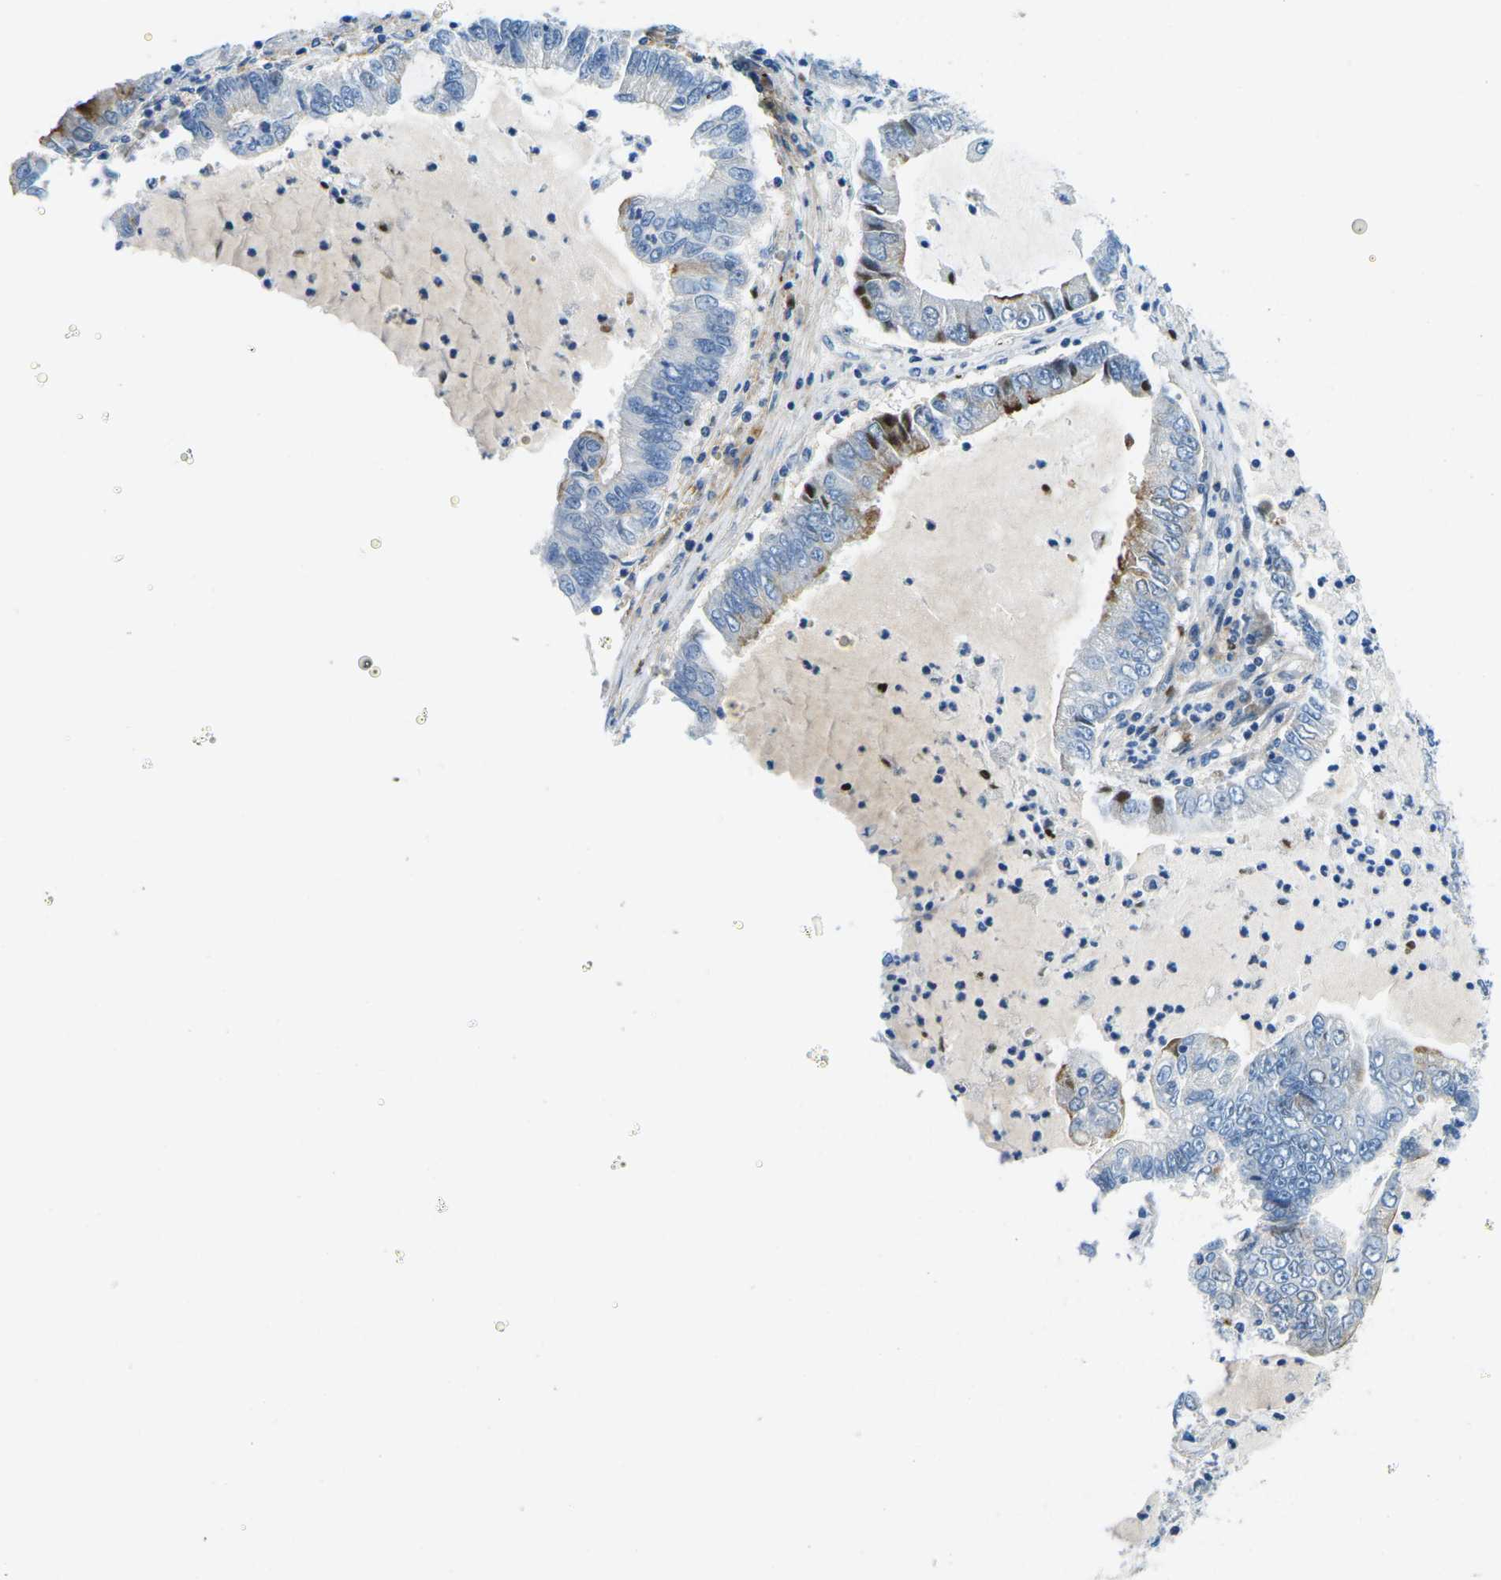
{"staining": {"intensity": "moderate", "quantity": "<25%", "location": "cytoplasmic/membranous"}, "tissue": "lung cancer", "cell_type": "Tumor cells", "image_type": "cancer", "snomed": [{"axis": "morphology", "description": "Adenocarcinoma, NOS"}, {"axis": "topography", "description": "Lung"}], "caption": "Protein analysis of adenocarcinoma (lung) tissue reveals moderate cytoplasmic/membranous staining in about <25% of tumor cells. The staining was performed using DAB (3,3'-diaminobenzidine) to visualize the protein expression in brown, while the nuclei were stained in blue with hematoxylin (Magnification: 20x).", "gene": "CFB", "patient": {"sex": "female", "age": 51}}